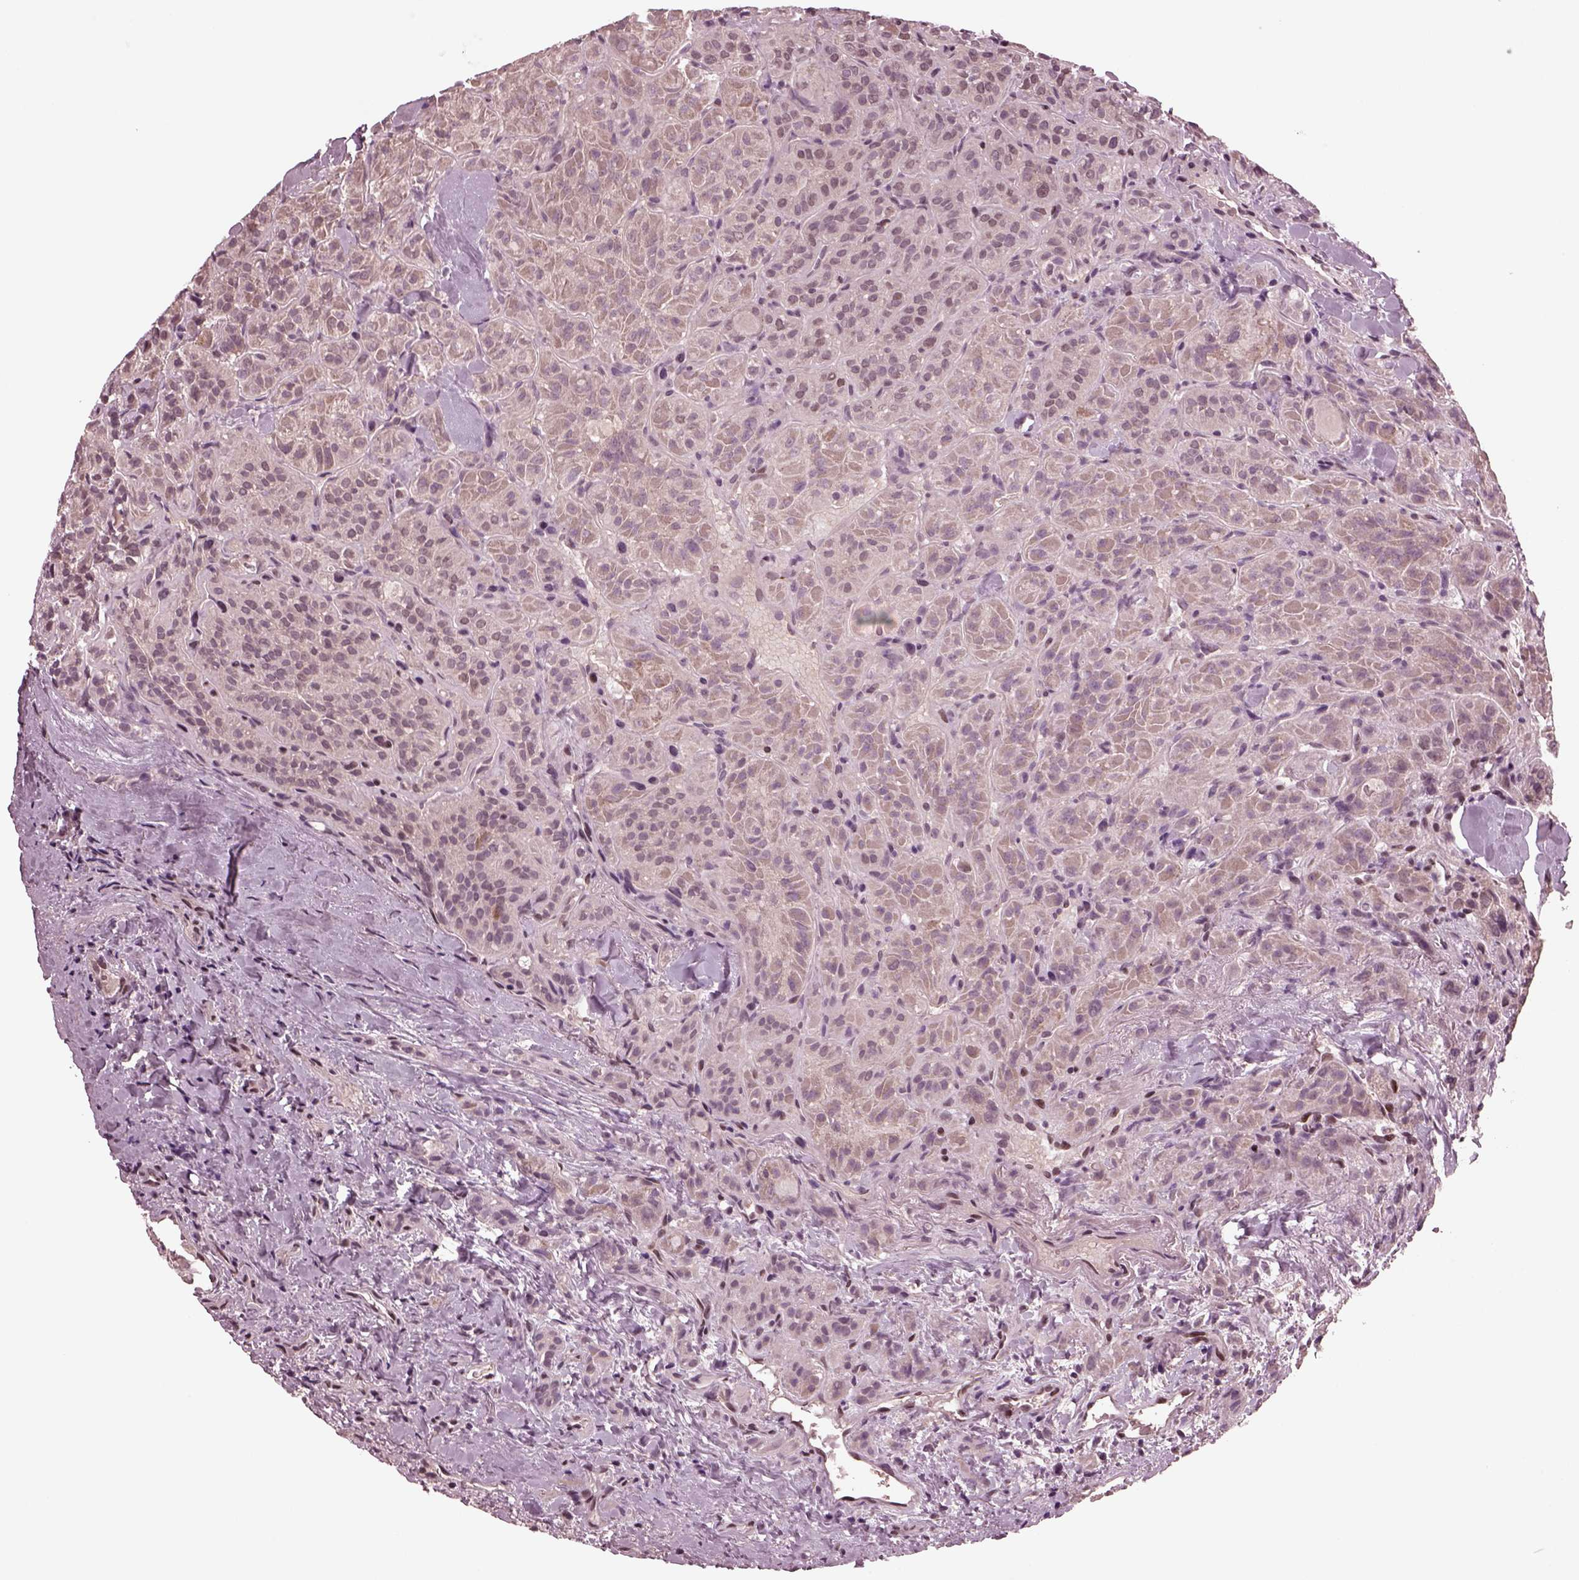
{"staining": {"intensity": "weak", "quantity": "<25%", "location": "cytoplasmic/membranous,nuclear"}, "tissue": "thyroid cancer", "cell_type": "Tumor cells", "image_type": "cancer", "snomed": [{"axis": "morphology", "description": "Papillary adenocarcinoma, NOS"}, {"axis": "topography", "description": "Thyroid gland"}], "caption": "Tumor cells show no significant positivity in papillary adenocarcinoma (thyroid).", "gene": "NAP1L5", "patient": {"sex": "female", "age": 45}}